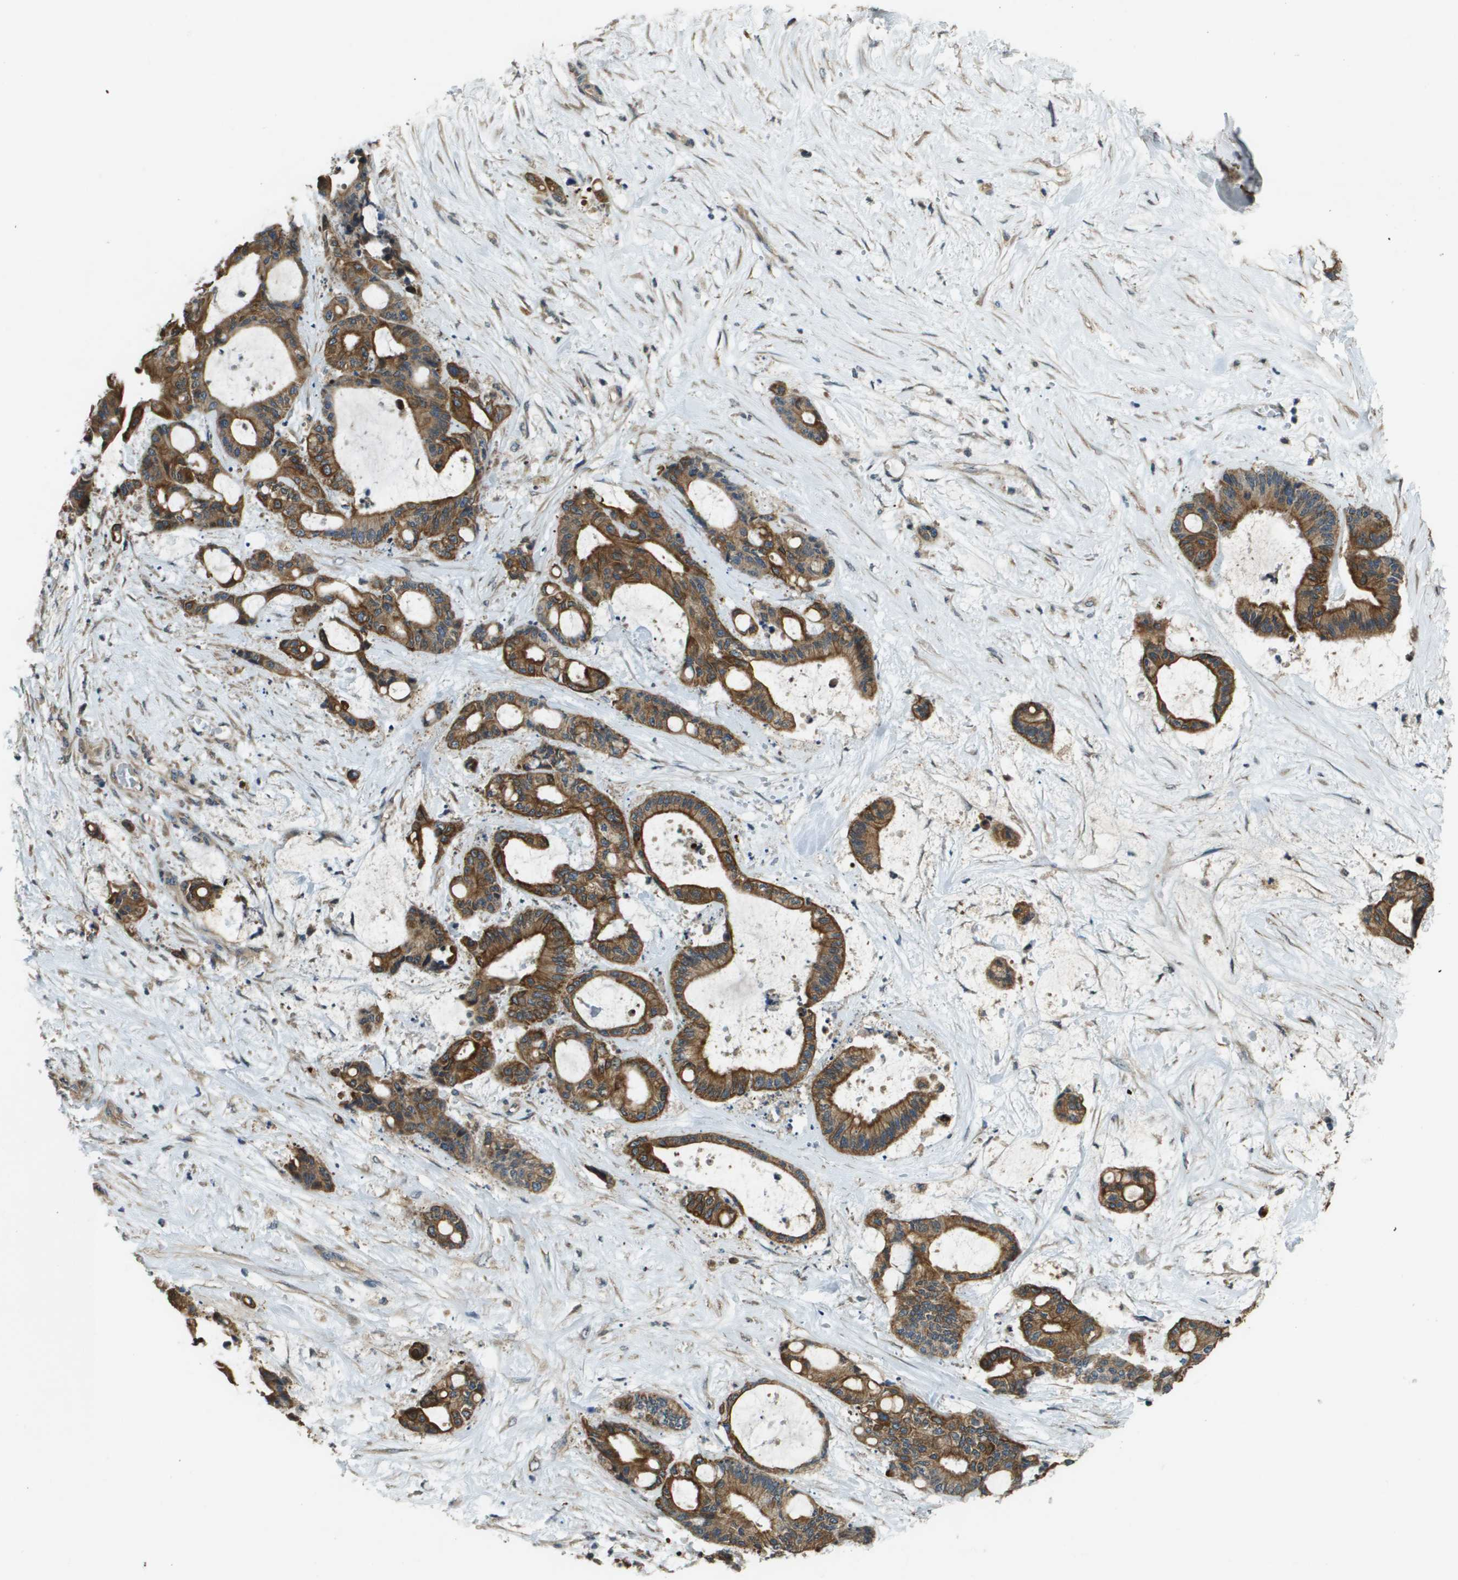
{"staining": {"intensity": "strong", "quantity": ">75%", "location": "cytoplasmic/membranous"}, "tissue": "liver cancer", "cell_type": "Tumor cells", "image_type": "cancer", "snomed": [{"axis": "morphology", "description": "Cholangiocarcinoma"}, {"axis": "topography", "description": "Liver"}], "caption": "The image shows staining of liver cancer, revealing strong cytoplasmic/membranous protein positivity (brown color) within tumor cells. The staining was performed using DAB to visualize the protein expression in brown, while the nuclei were stained in blue with hematoxylin (Magnification: 20x).", "gene": "CDKN2C", "patient": {"sex": "female", "age": 73}}